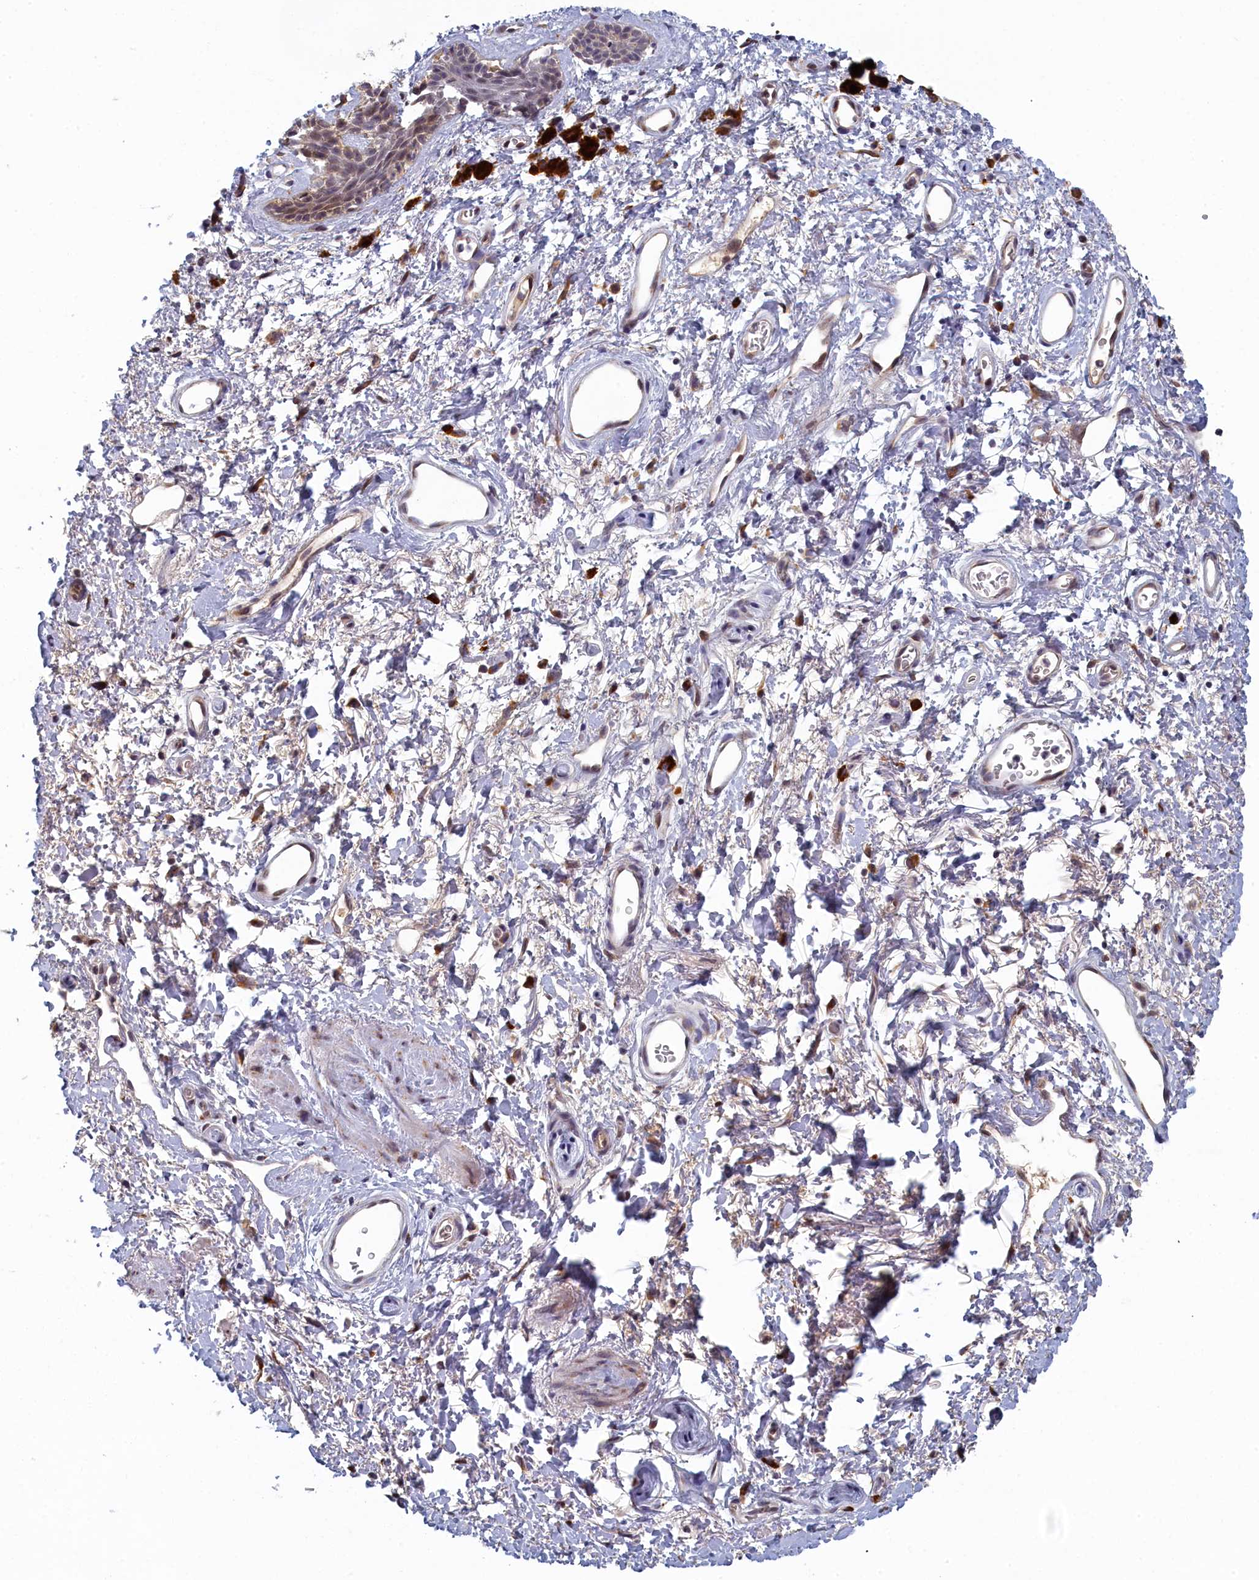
{"staining": {"intensity": "moderate", "quantity": "25%-75%", "location": "cytoplasmic/membranous"}, "tissue": "skin", "cell_type": "Epidermal cells", "image_type": "normal", "snomed": [{"axis": "morphology", "description": "Normal tissue, NOS"}, {"axis": "topography", "description": "Anal"}], "caption": "Skin stained for a protein demonstrates moderate cytoplasmic/membranous positivity in epidermal cells.", "gene": "DNAJC17", "patient": {"sex": "female", "age": 46}}